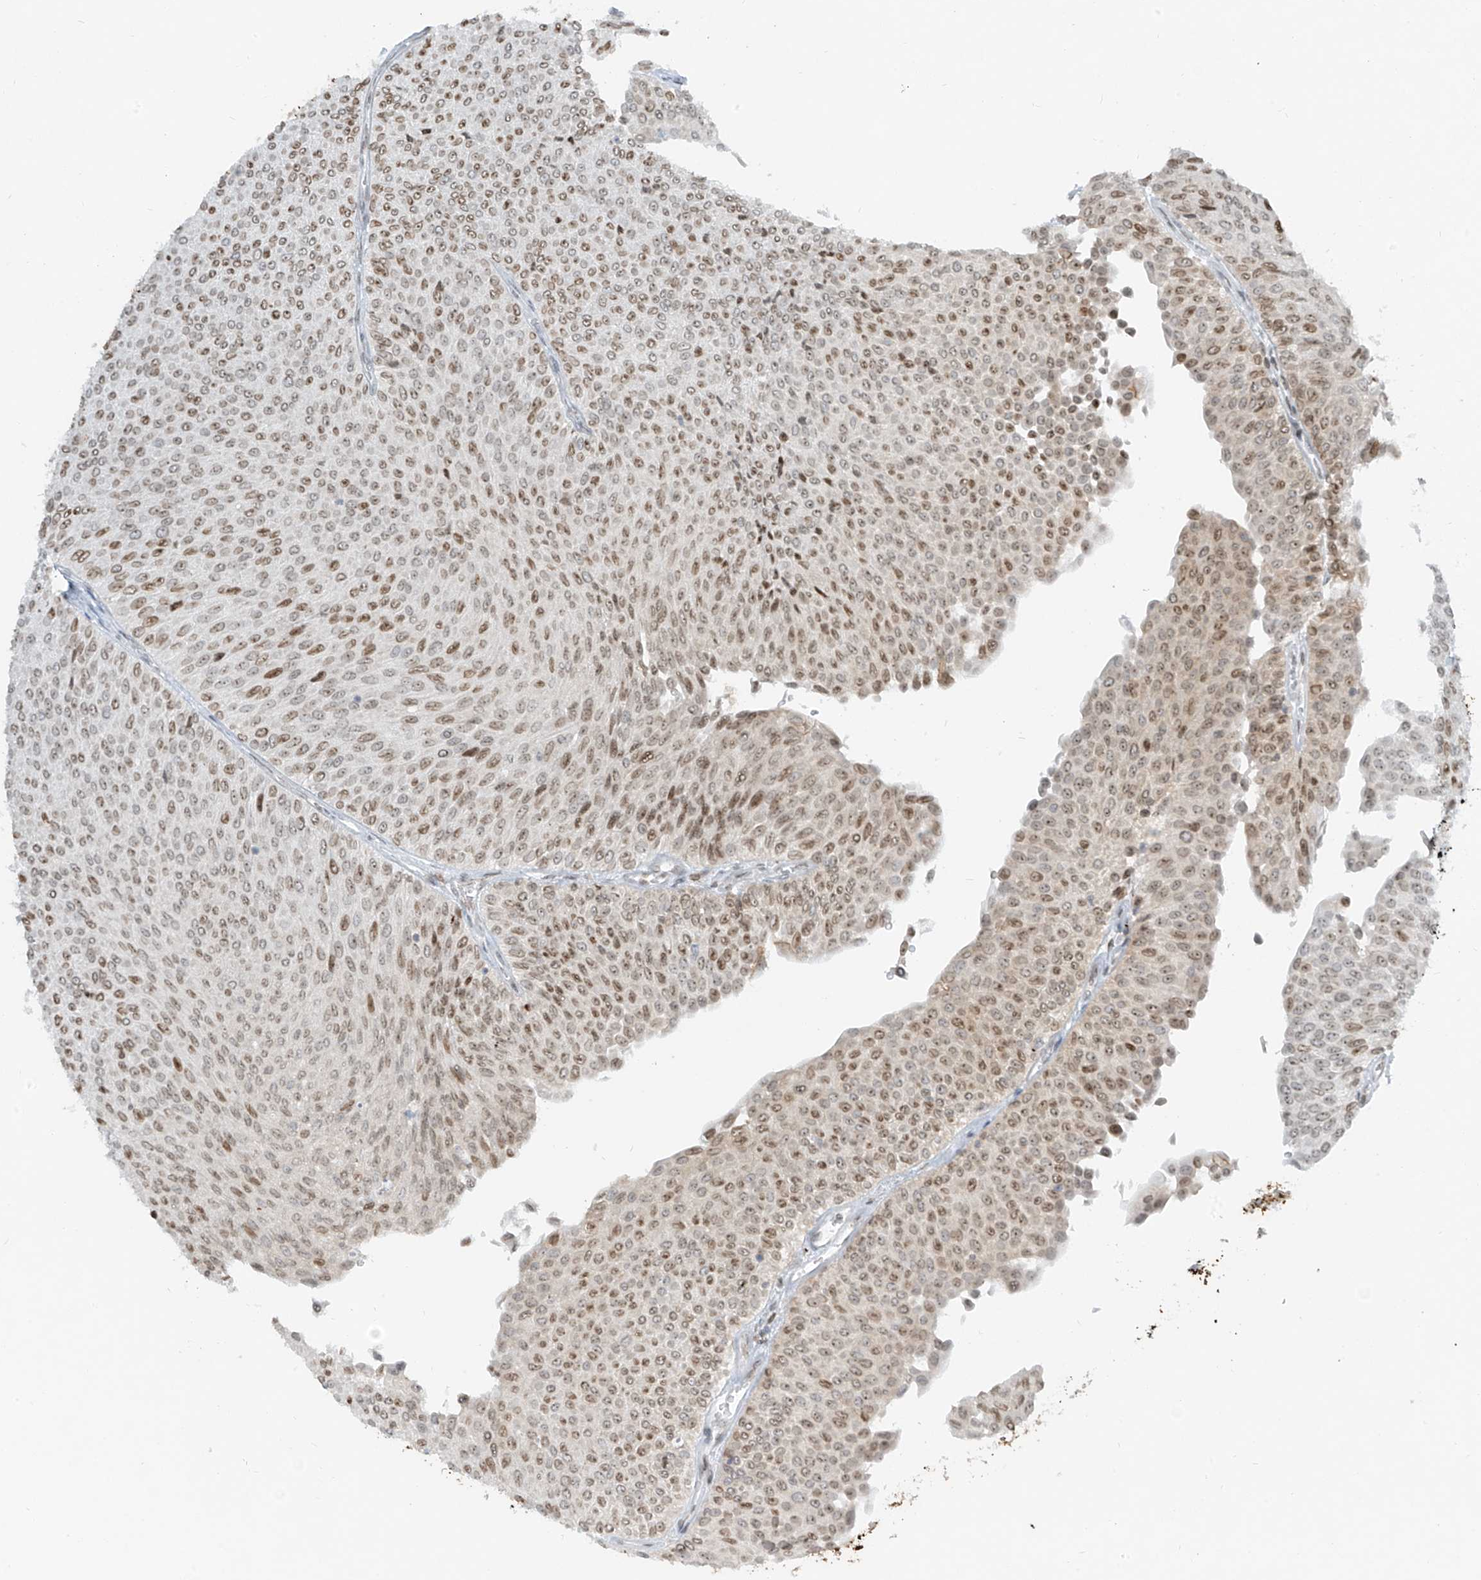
{"staining": {"intensity": "moderate", "quantity": "25%-75%", "location": "cytoplasmic/membranous,nuclear"}, "tissue": "urothelial cancer", "cell_type": "Tumor cells", "image_type": "cancer", "snomed": [{"axis": "morphology", "description": "Urothelial carcinoma, Low grade"}, {"axis": "topography", "description": "Urinary bladder"}], "caption": "Brown immunohistochemical staining in human urothelial cancer shows moderate cytoplasmic/membranous and nuclear expression in about 25%-75% of tumor cells.", "gene": "SAMD15", "patient": {"sex": "male", "age": 78}}